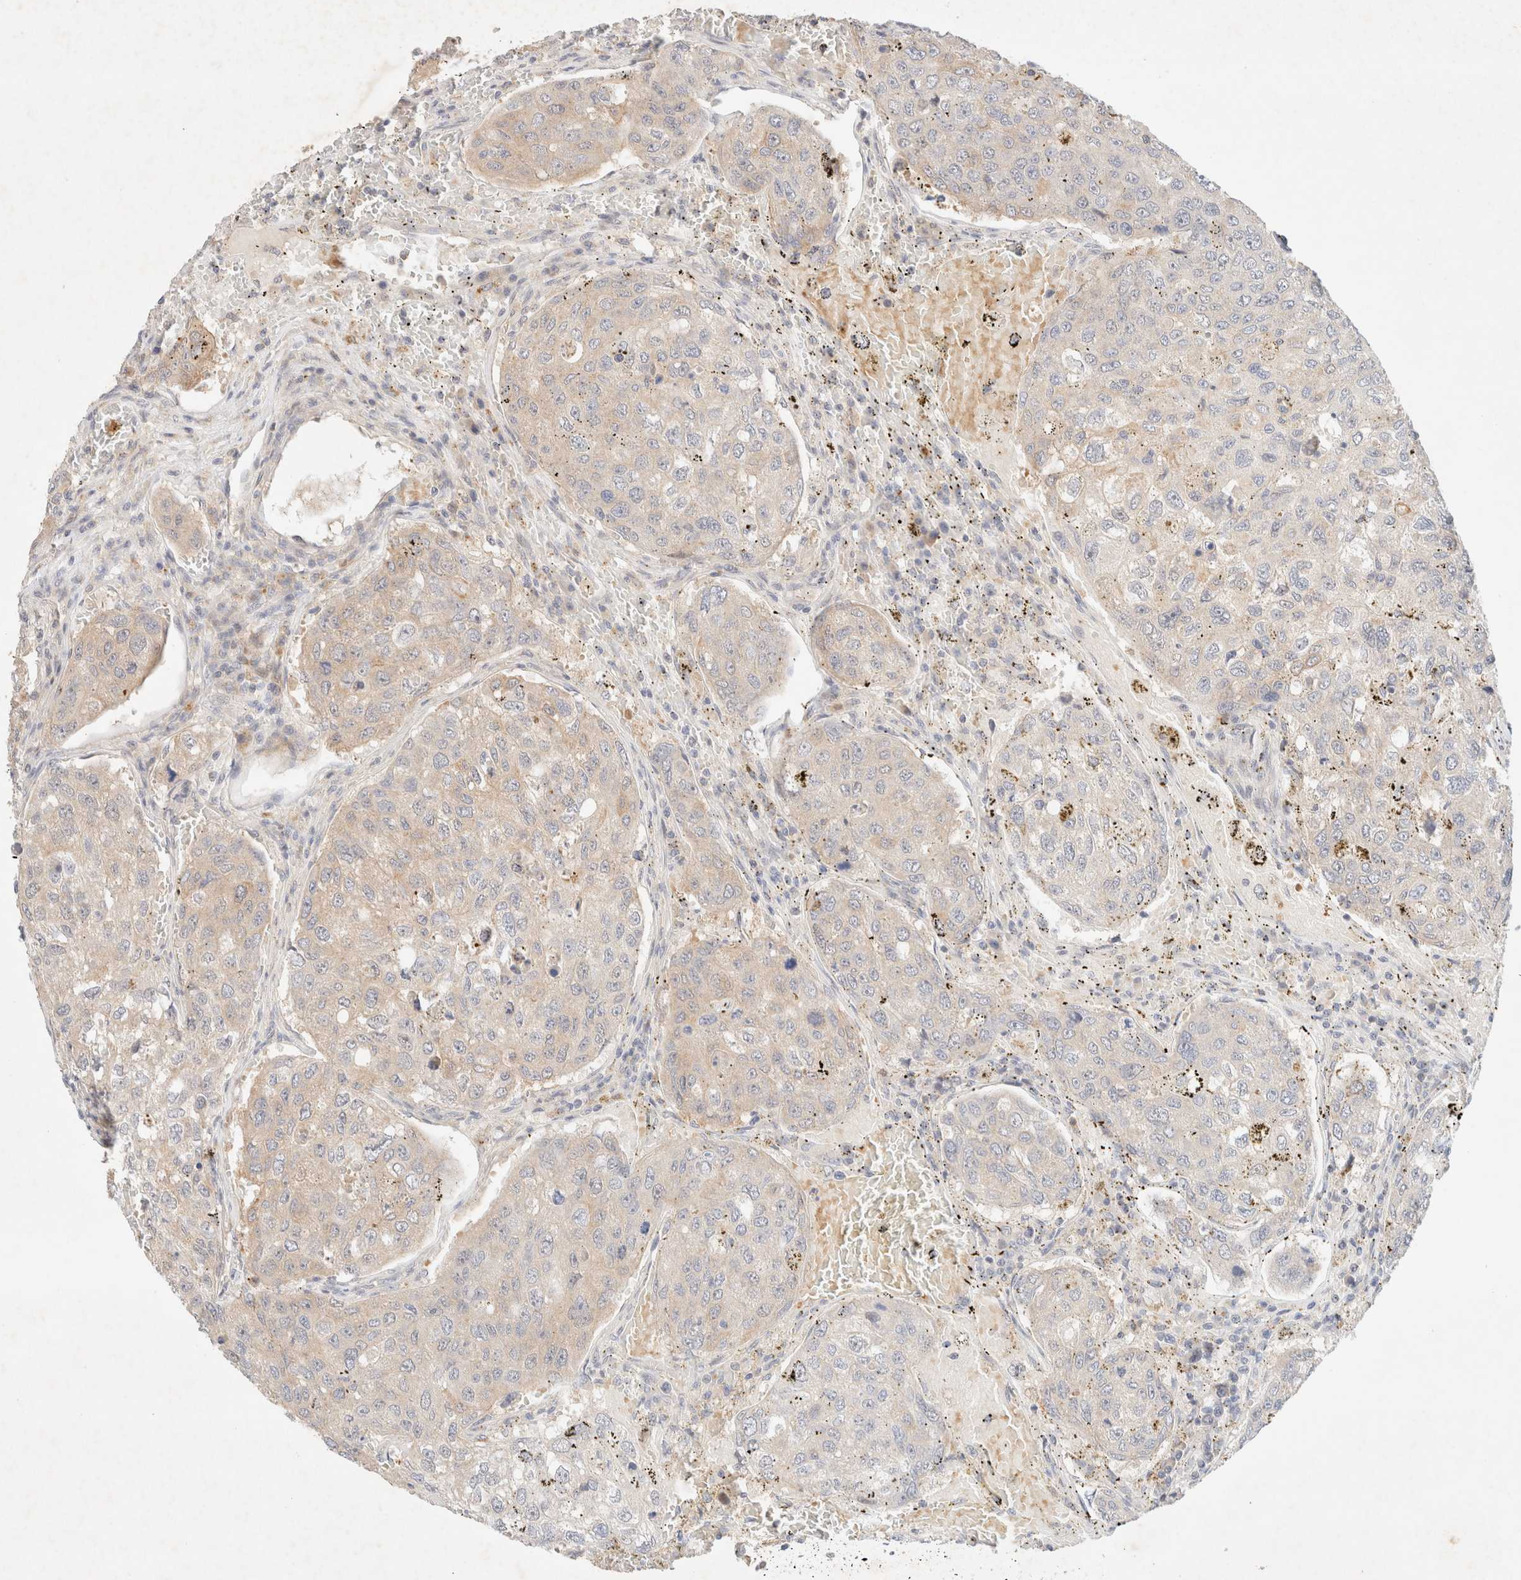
{"staining": {"intensity": "weak", "quantity": "<25%", "location": "cytoplasmic/membranous"}, "tissue": "urothelial cancer", "cell_type": "Tumor cells", "image_type": "cancer", "snomed": [{"axis": "morphology", "description": "Urothelial carcinoma, High grade"}, {"axis": "topography", "description": "Lymph node"}, {"axis": "topography", "description": "Urinary bladder"}], "caption": "Immunohistochemistry of human urothelial cancer shows no positivity in tumor cells.", "gene": "SGSM2", "patient": {"sex": "male", "age": 51}}